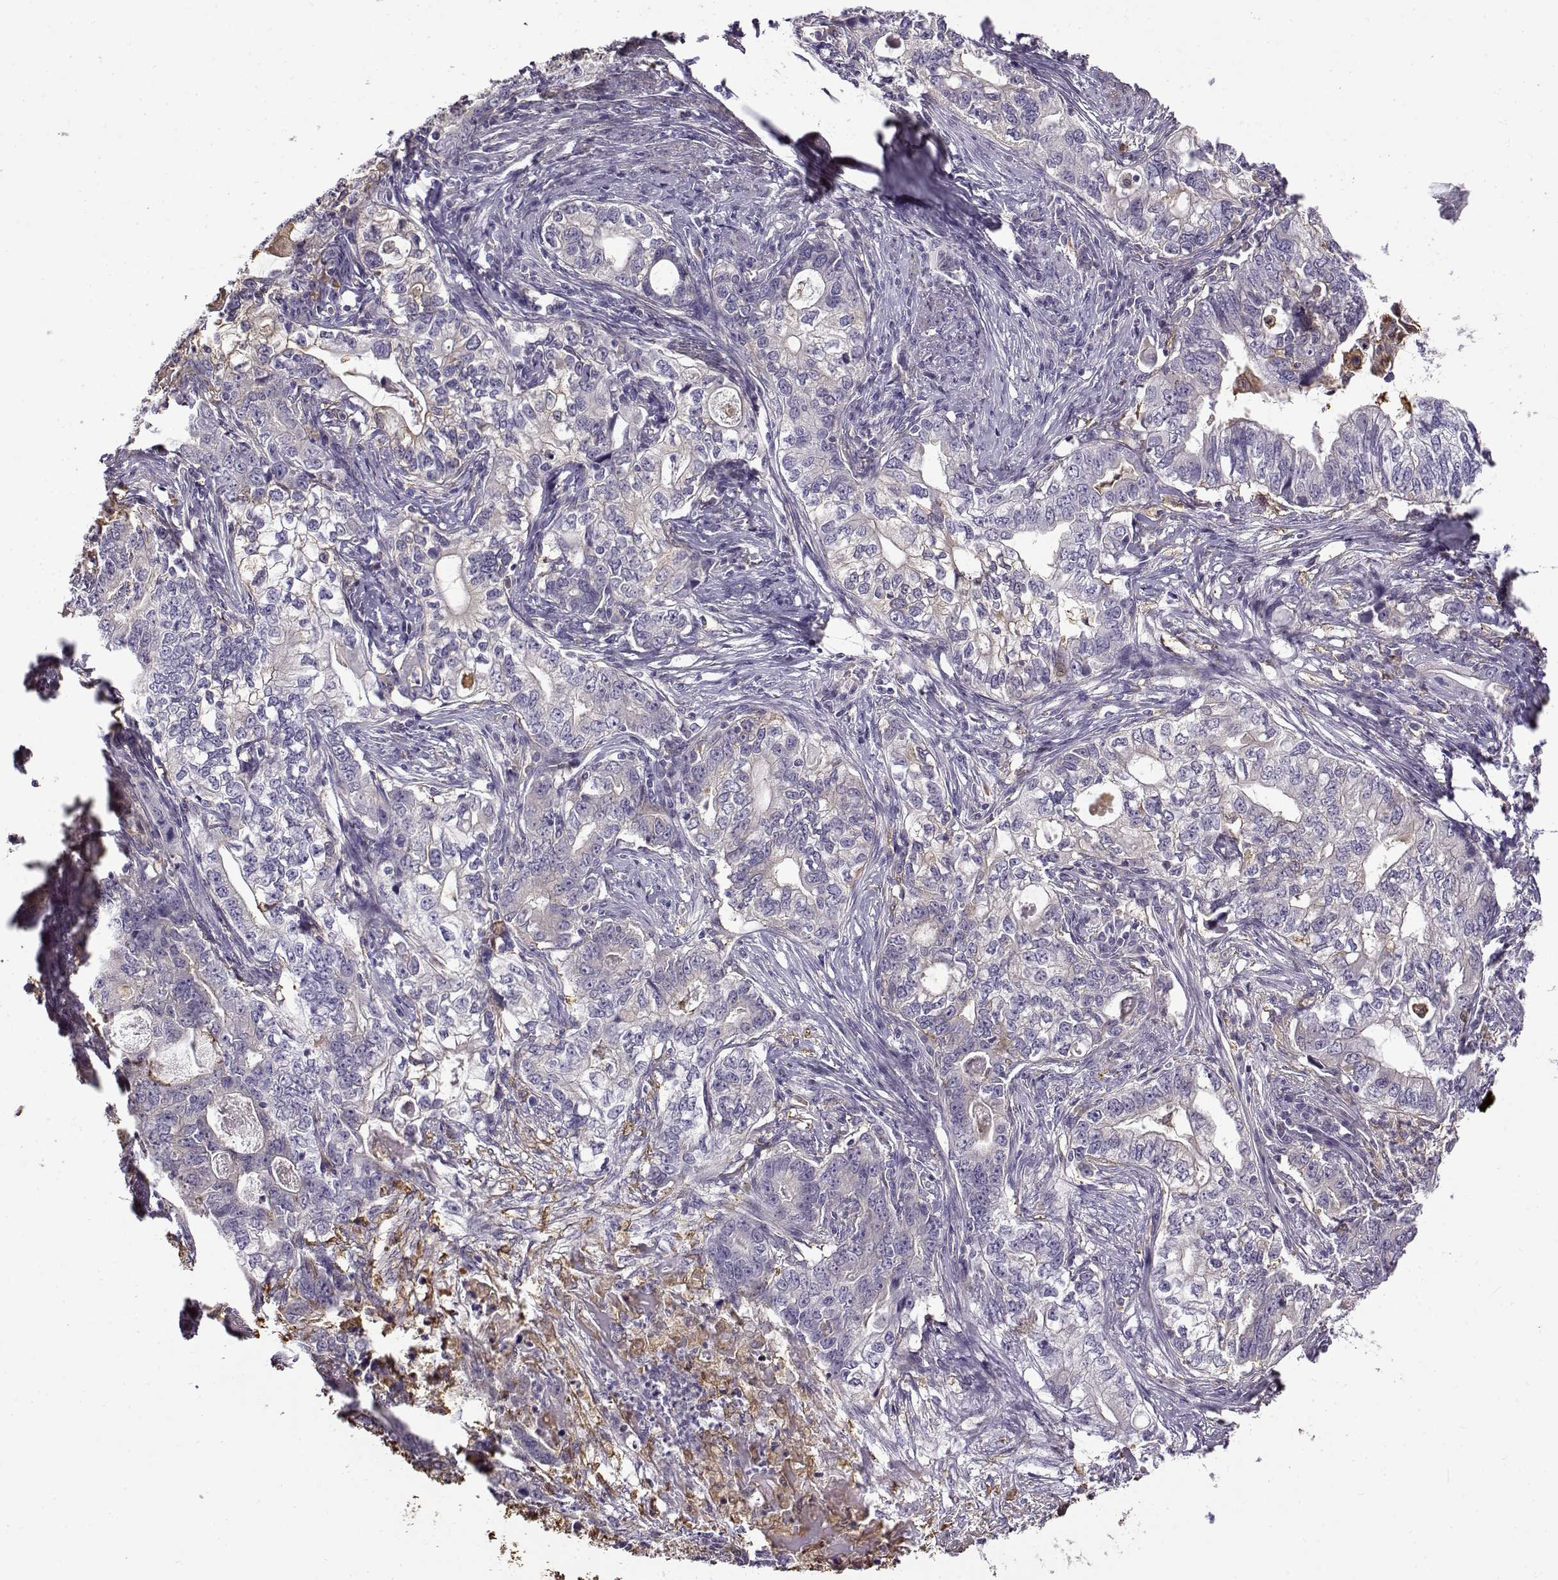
{"staining": {"intensity": "weak", "quantity": "<25%", "location": "cytoplasmic/membranous"}, "tissue": "stomach cancer", "cell_type": "Tumor cells", "image_type": "cancer", "snomed": [{"axis": "morphology", "description": "Adenocarcinoma, NOS"}, {"axis": "topography", "description": "Stomach, lower"}], "caption": "The image shows no significant staining in tumor cells of stomach cancer (adenocarcinoma).", "gene": "UCP3", "patient": {"sex": "female", "age": 72}}